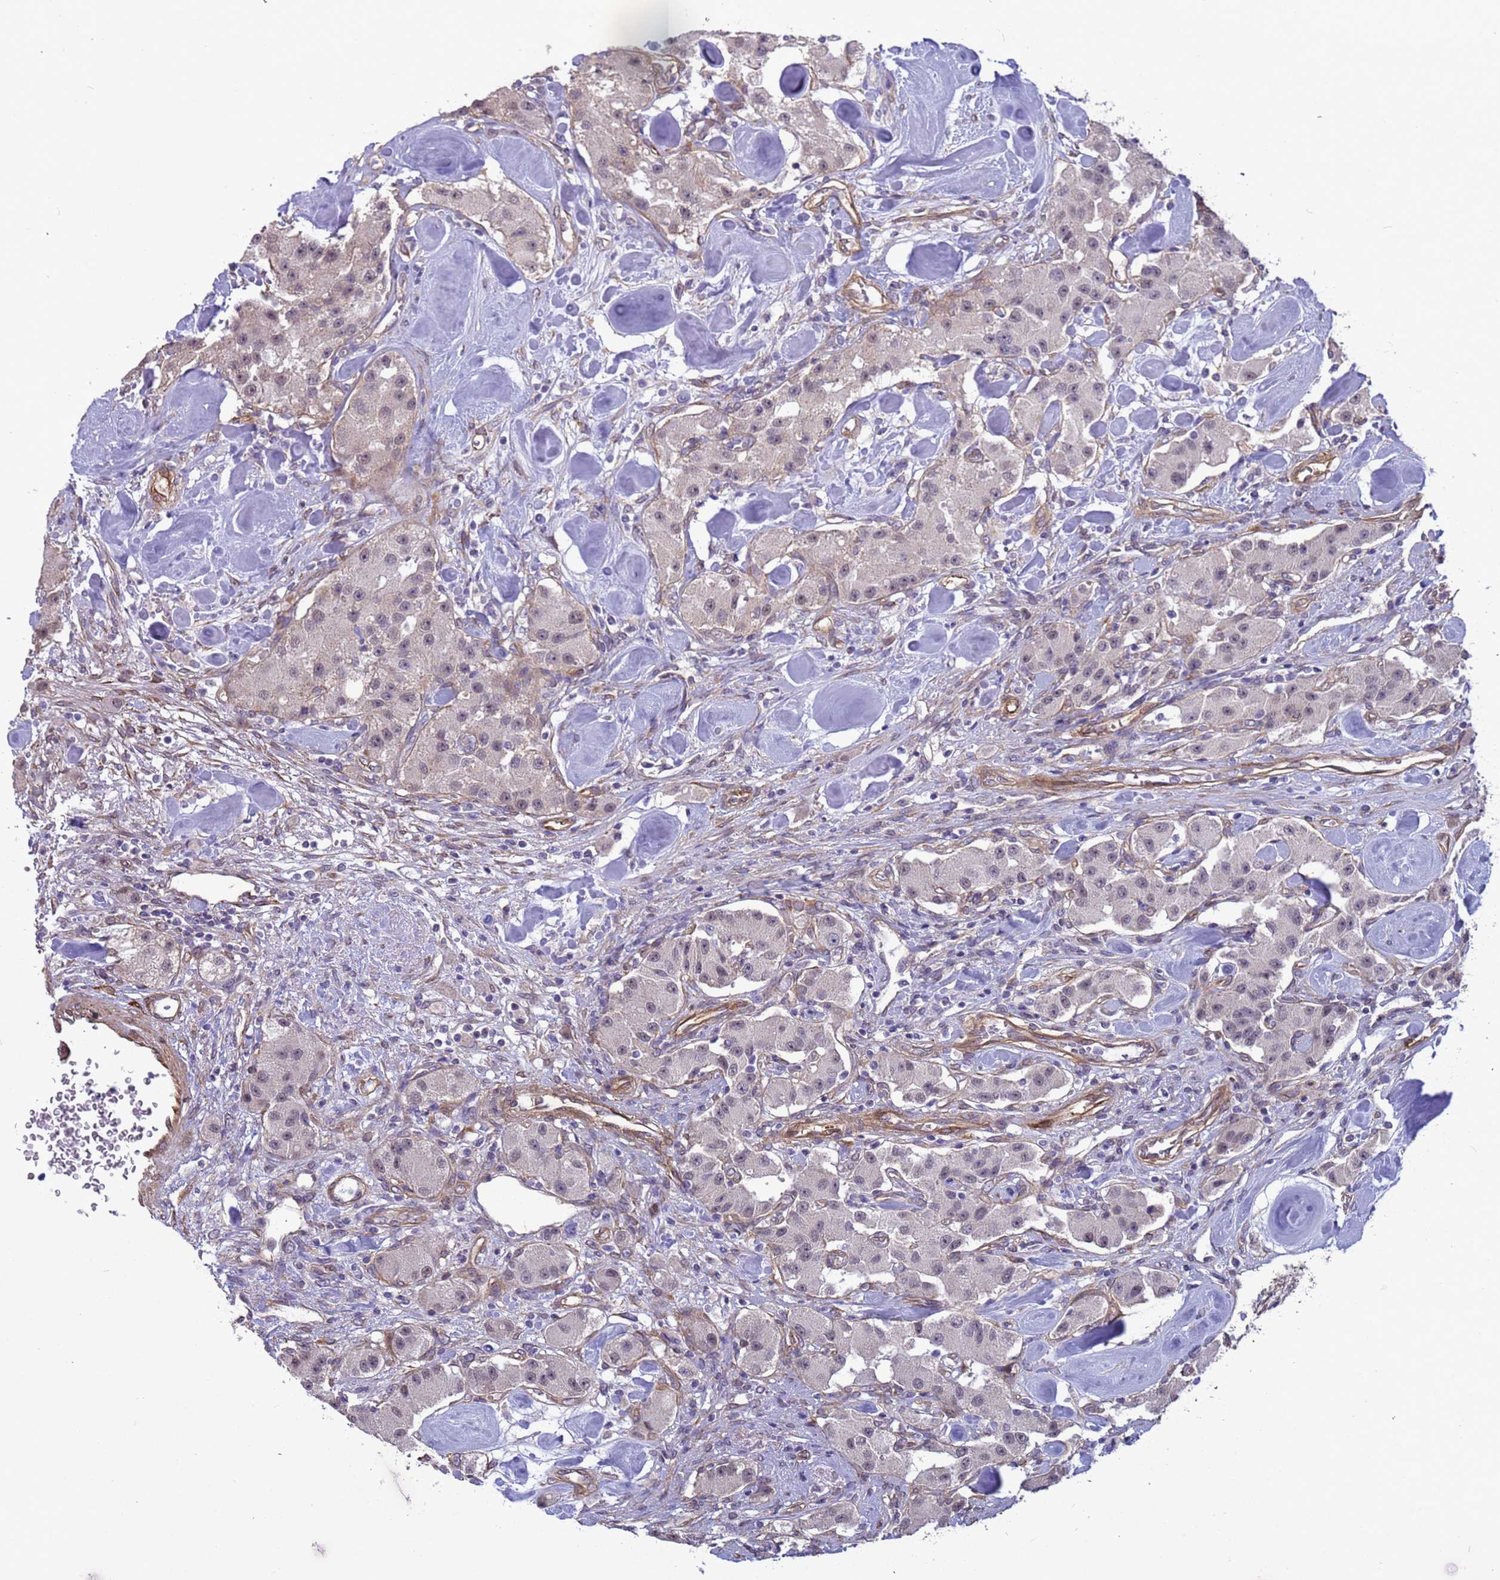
{"staining": {"intensity": "weak", "quantity": "<25%", "location": "nuclear"}, "tissue": "carcinoid", "cell_type": "Tumor cells", "image_type": "cancer", "snomed": [{"axis": "morphology", "description": "Carcinoid, malignant, NOS"}, {"axis": "topography", "description": "Pancreas"}], "caption": "A high-resolution micrograph shows immunohistochemistry (IHC) staining of malignant carcinoid, which reveals no significant positivity in tumor cells.", "gene": "ITGB4", "patient": {"sex": "male", "age": 41}}